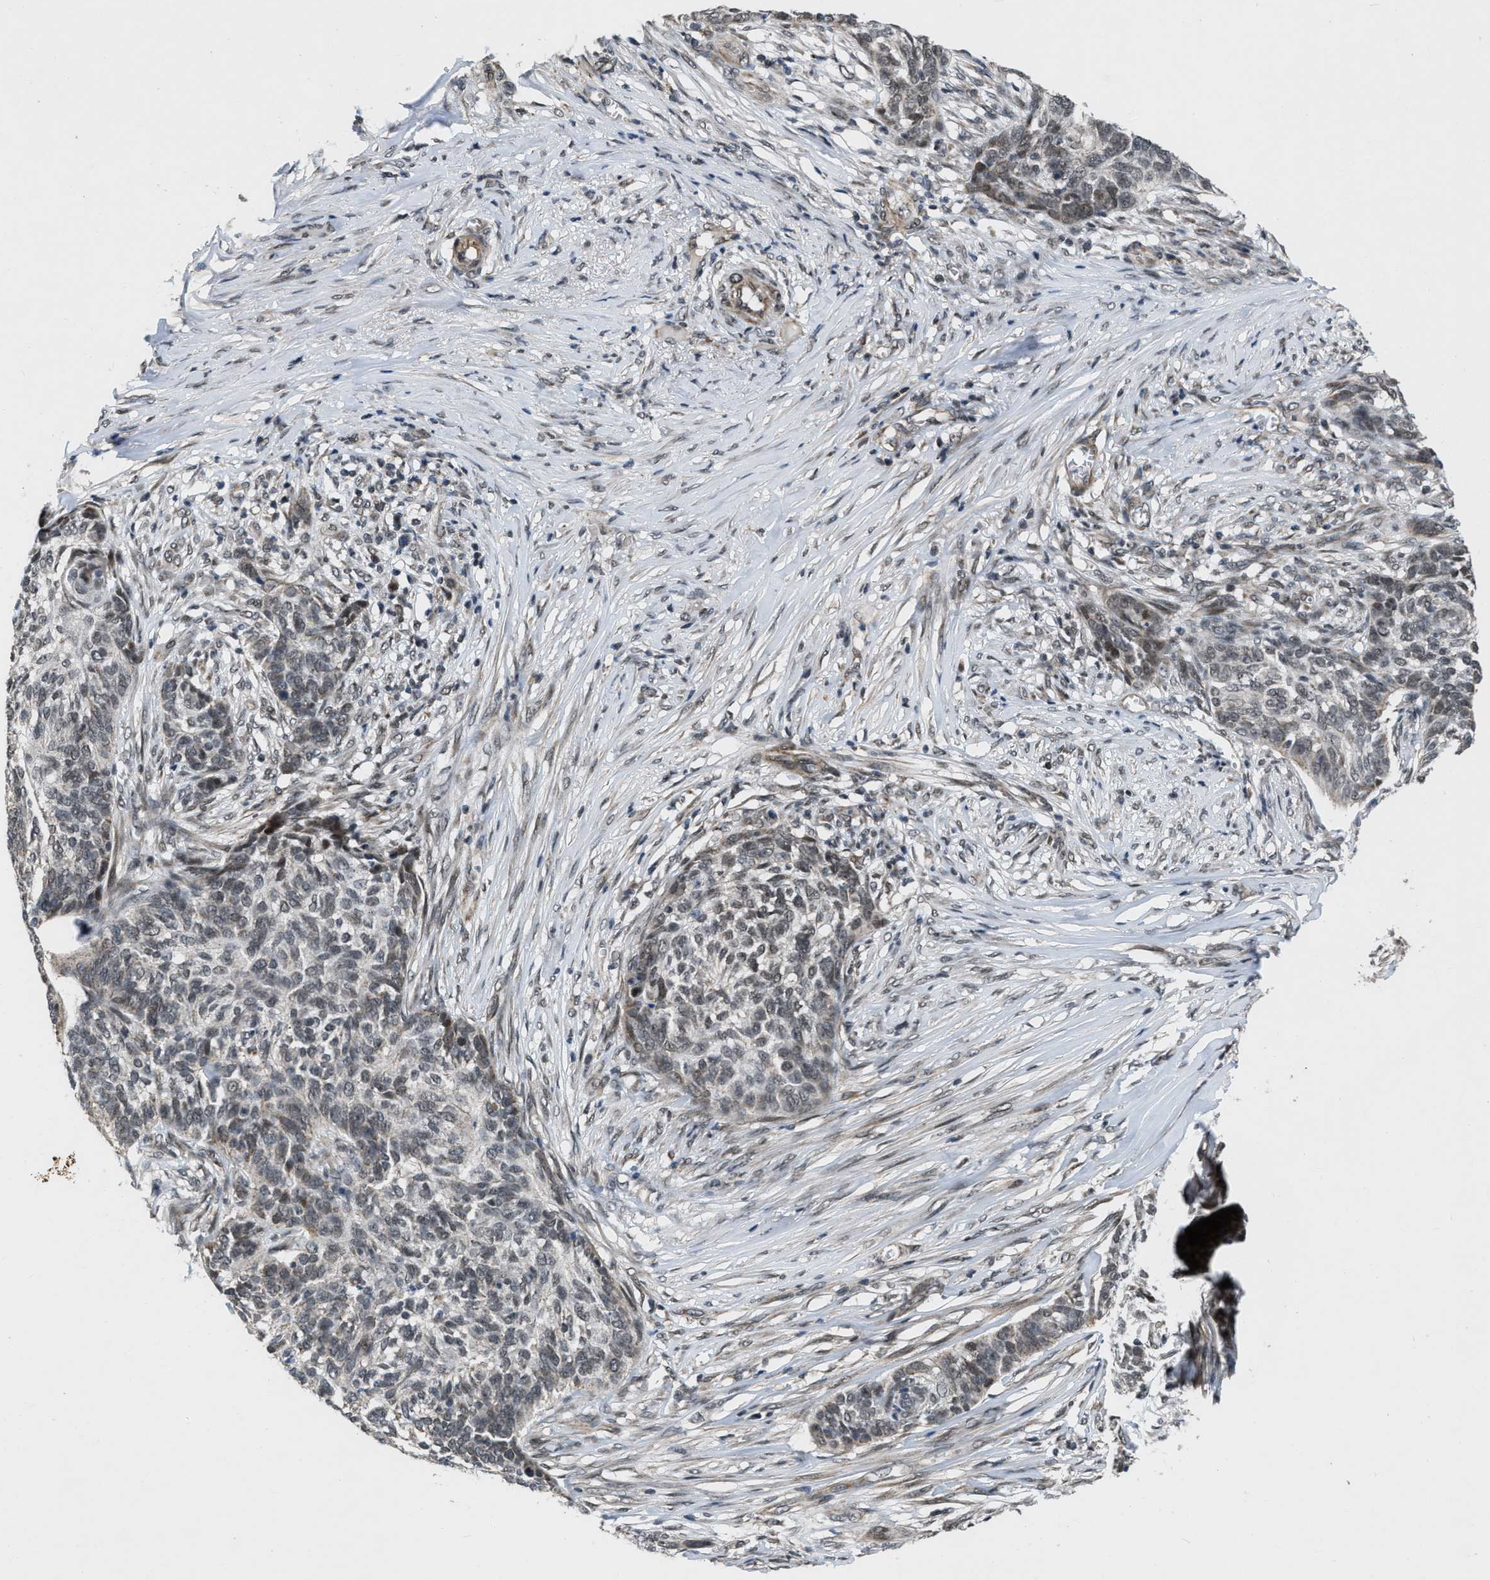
{"staining": {"intensity": "weak", "quantity": "<25%", "location": "nuclear"}, "tissue": "skin cancer", "cell_type": "Tumor cells", "image_type": "cancer", "snomed": [{"axis": "morphology", "description": "Basal cell carcinoma"}, {"axis": "topography", "description": "Skin"}], "caption": "Skin basal cell carcinoma stained for a protein using IHC reveals no staining tumor cells.", "gene": "ZNHIT1", "patient": {"sex": "male", "age": 85}}